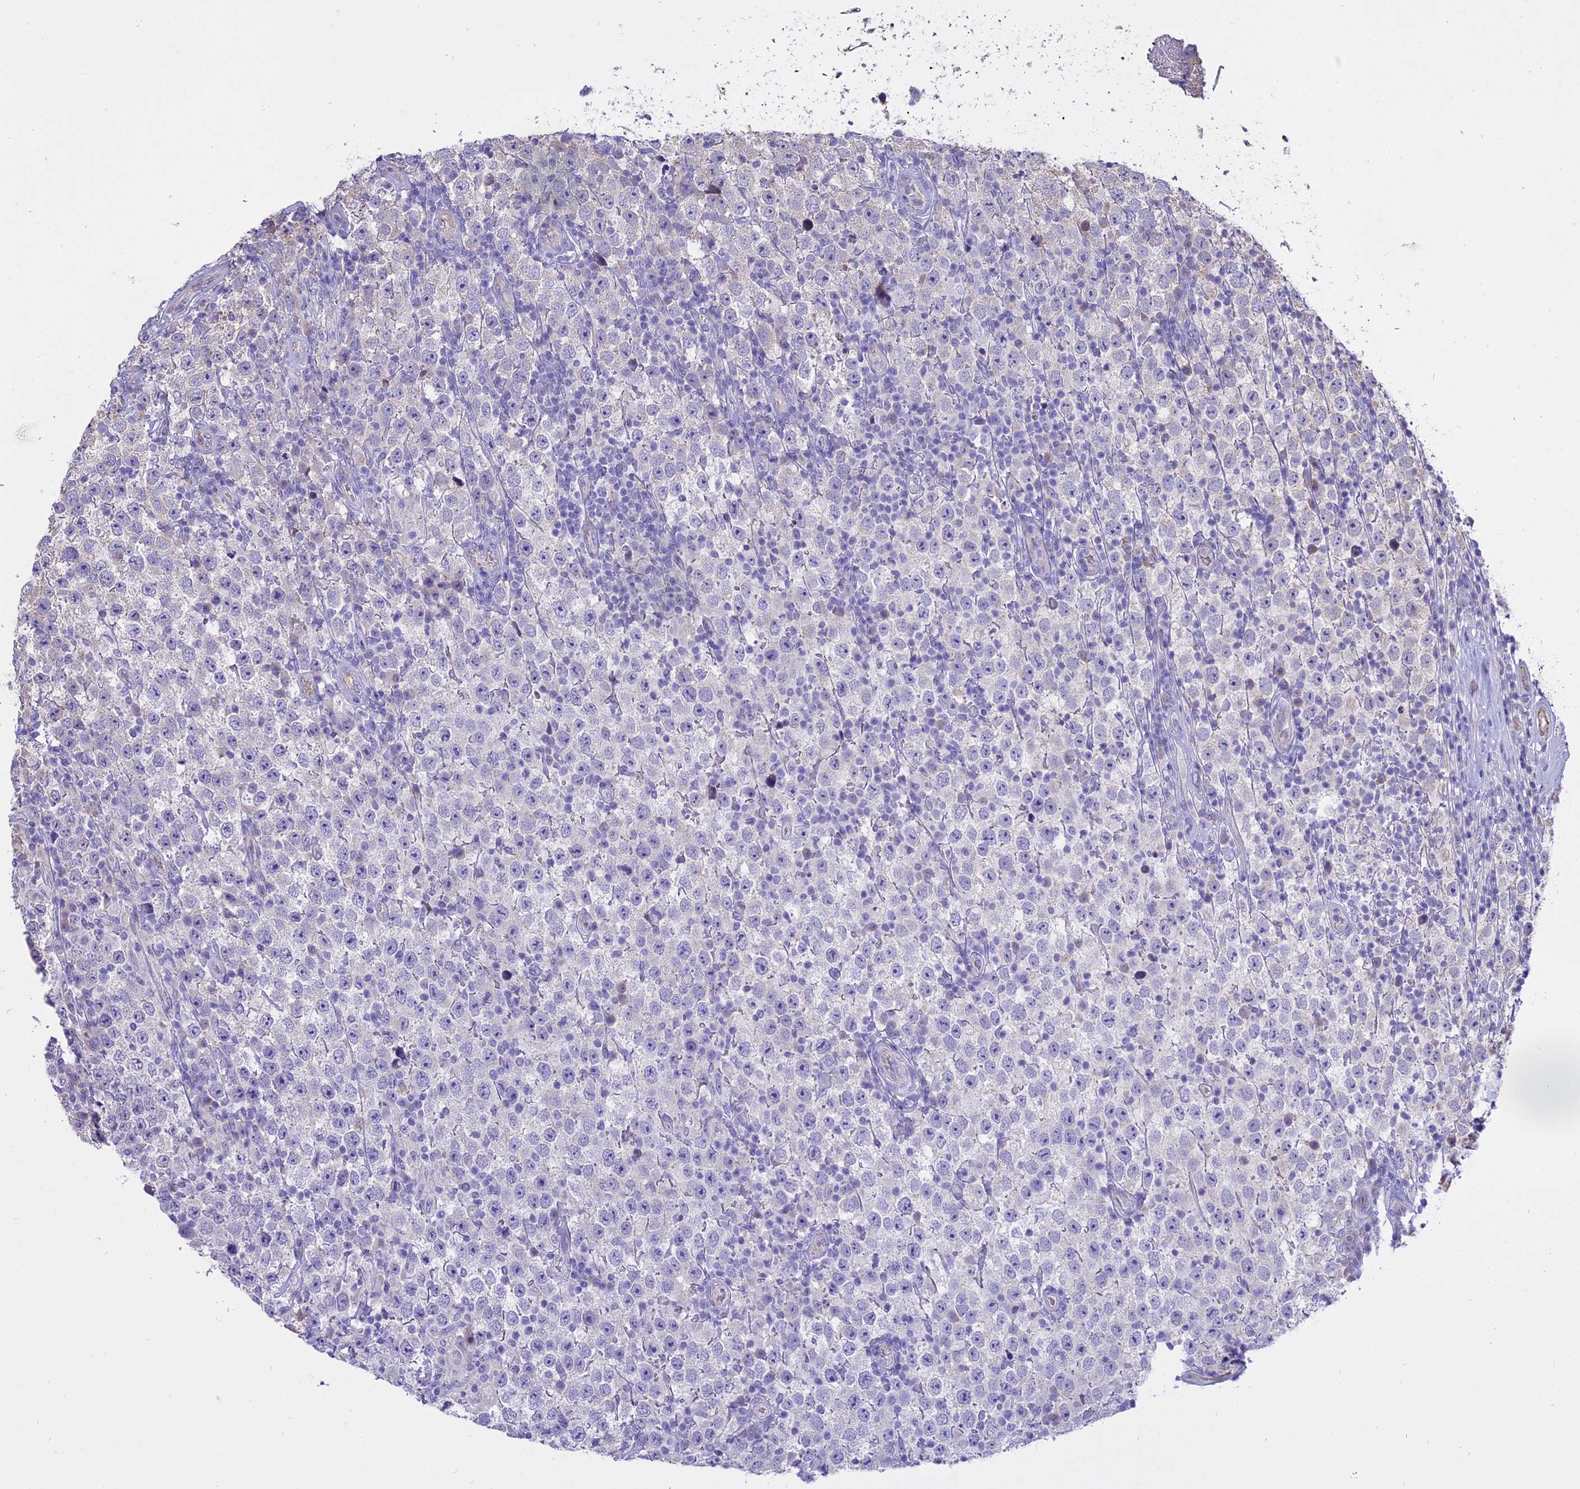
{"staining": {"intensity": "negative", "quantity": "none", "location": "none"}, "tissue": "testis cancer", "cell_type": "Tumor cells", "image_type": "cancer", "snomed": [{"axis": "morphology", "description": "Normal tissue, NOS"}, {"axis": "morphology", "description": "Urothelial carcinoma, High grade"}, {"axis": "morphology", "description": "Seminoma, NOS"}, {"axis": "morphology", "description": "Carcinoma, Embryonal, NOS"}, {"axis": "topography", "description": "Urinary bladder"}, {"axis": "topography", "description": "Testis"}], "caption": "The histopathology image shows no staining of tumor cells in seminoma (testis). The staining is performed using DAB (3,3'-diaminobenzidine) brown chromogen with nuclei counter-stained in using hematoxylin.", "gene": "WFDC2", "patient": {"sex": "male", "age": 41}}